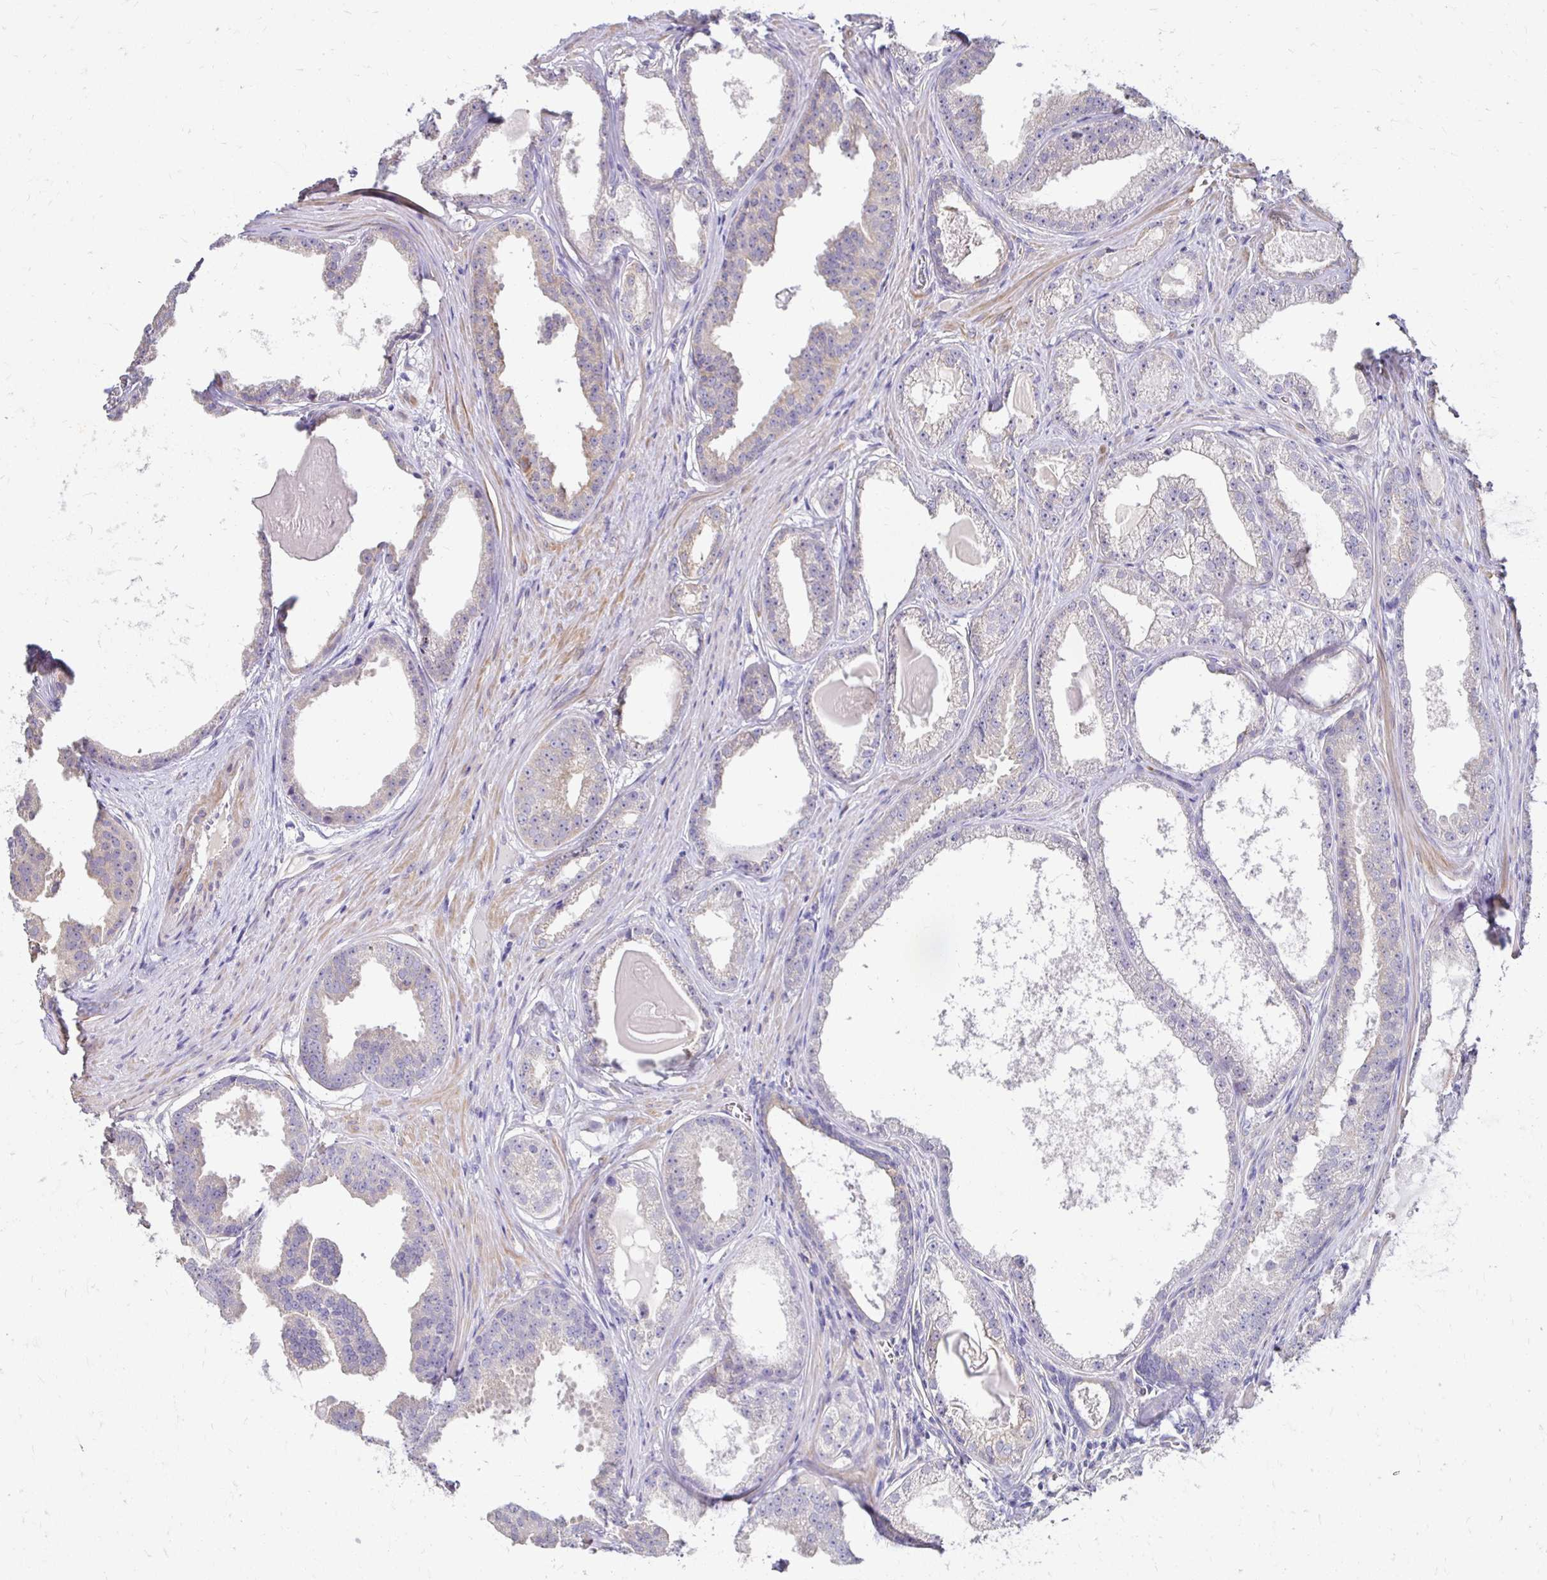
{"staining": {"intensity": "weak", "quantity": "25%-75%", "location": "cytoplasmic/membranous"}, "tissue": "prostate cancer", "cell_type": "Tumor cells", "image_type": "cancer", "snomed": [{"axis": "morphology", "description": "Adenocarcinoma, Low grade"}, {"axis": "topography", "description": "Prostate"}], "caption": "Immunohistochemical staining of human prostate cancer (adenocarcinoma (low-grade)) demonstrates low levels of weak cytoplasmic/membranous protein expression in about 25%-75% of tumor cells.", "gene": "AKAP6", "patient": {"sex": "male", "age": 65}}